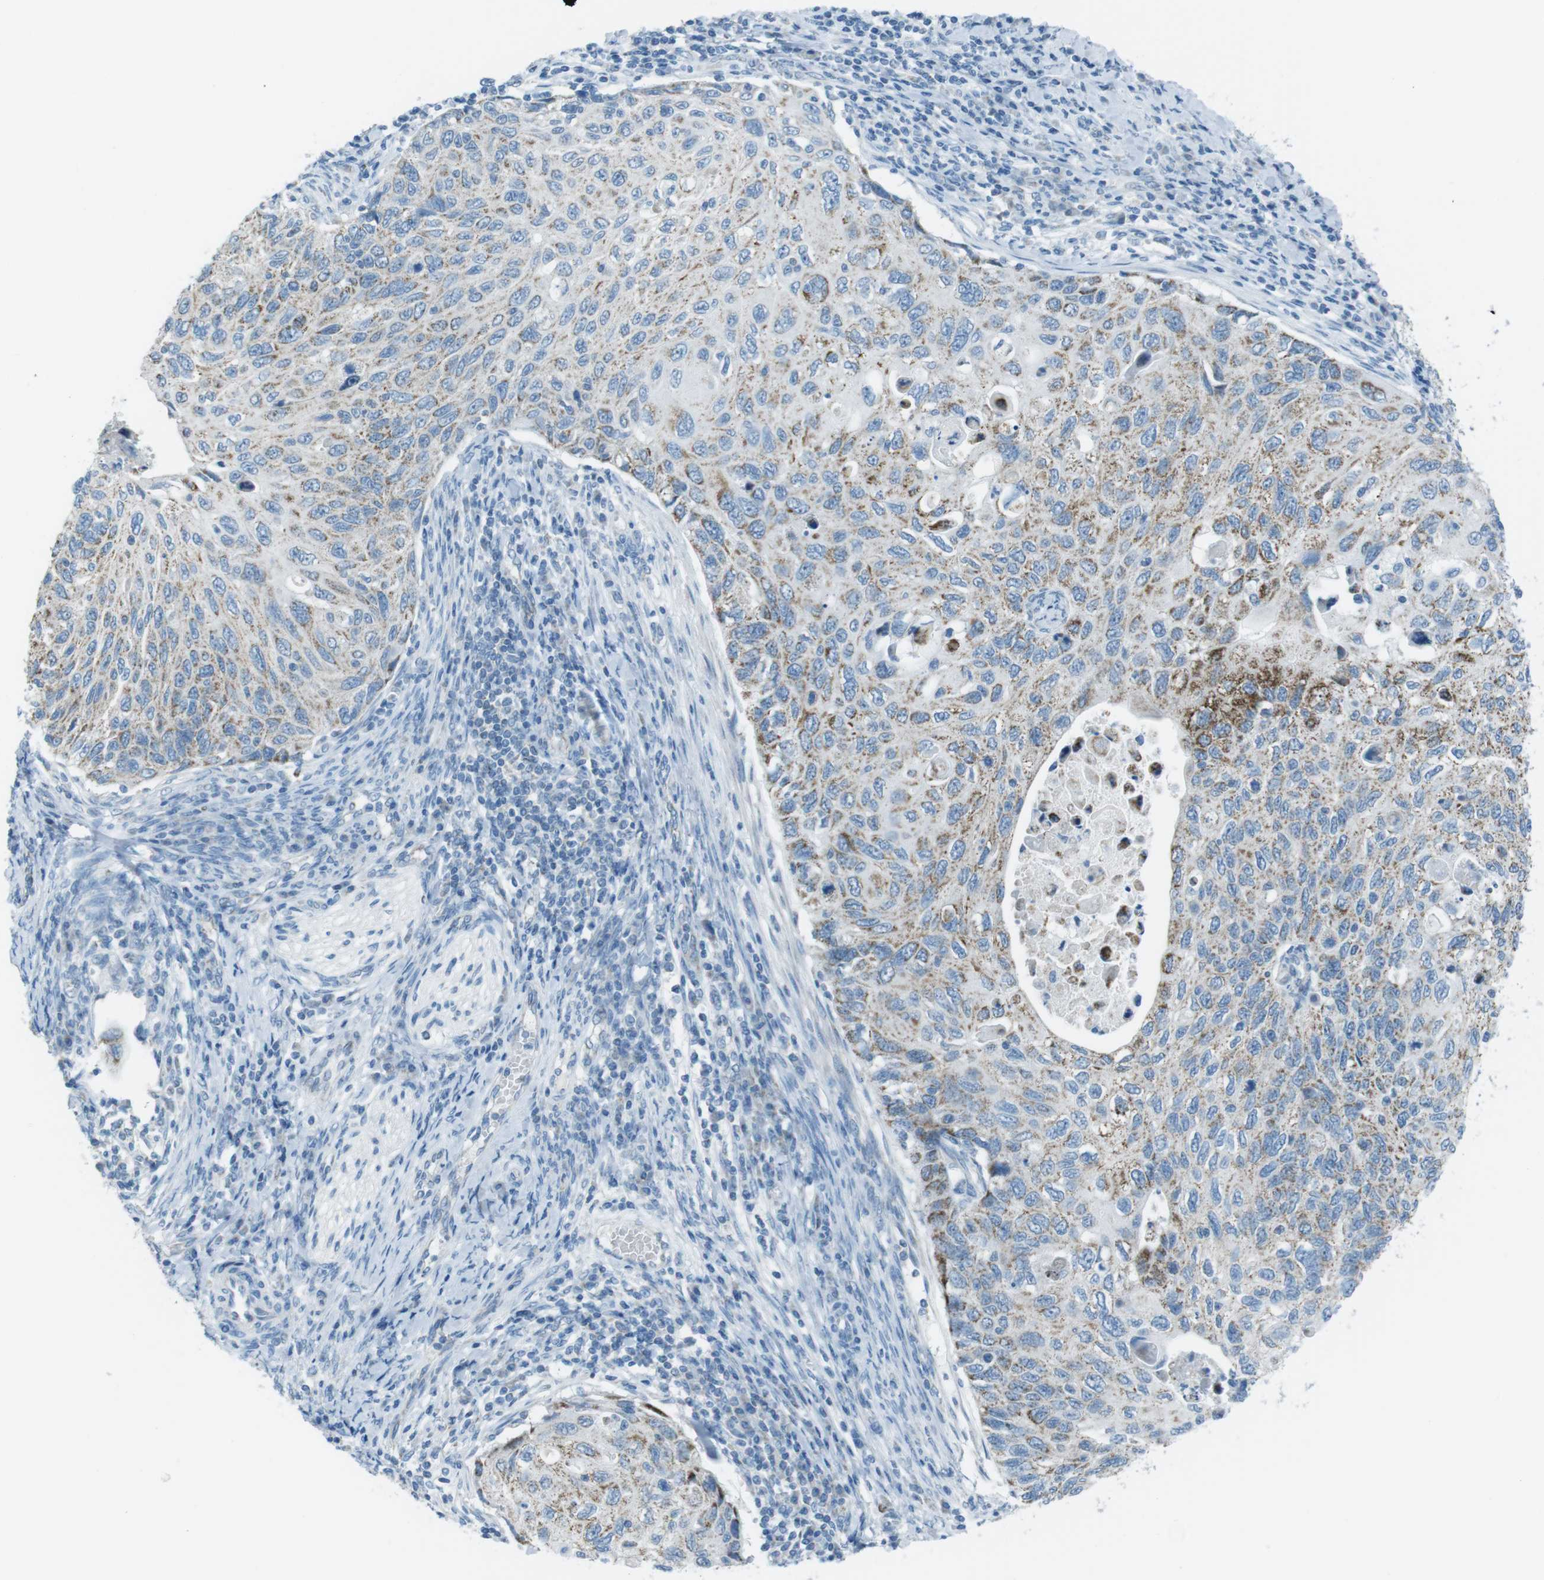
{"staining": {"intensity": "weak", "quantity": ">75%", "location": "cytoplasmic/membranous"}, "tissue": "cervical cancer", "cell_type": "Tumor cells", "image_type": "cancer", "snomed": [{"axis": "morphology", "description": "Squamous cell carcinoma, NOS"}, {"axis": "topography", "description": "Cervix"}], "caption": "An image of human cervical cancer stained for a protein exhibits weak cytoplasmic/membranous brown staining in tumor cells. (DAB (3,3'-diaminobenzidine) = brown stain, brightfield microscopy at high magnification).", "gene": "DNAJA3", "patient": {"sex": "female", "age": 70}}